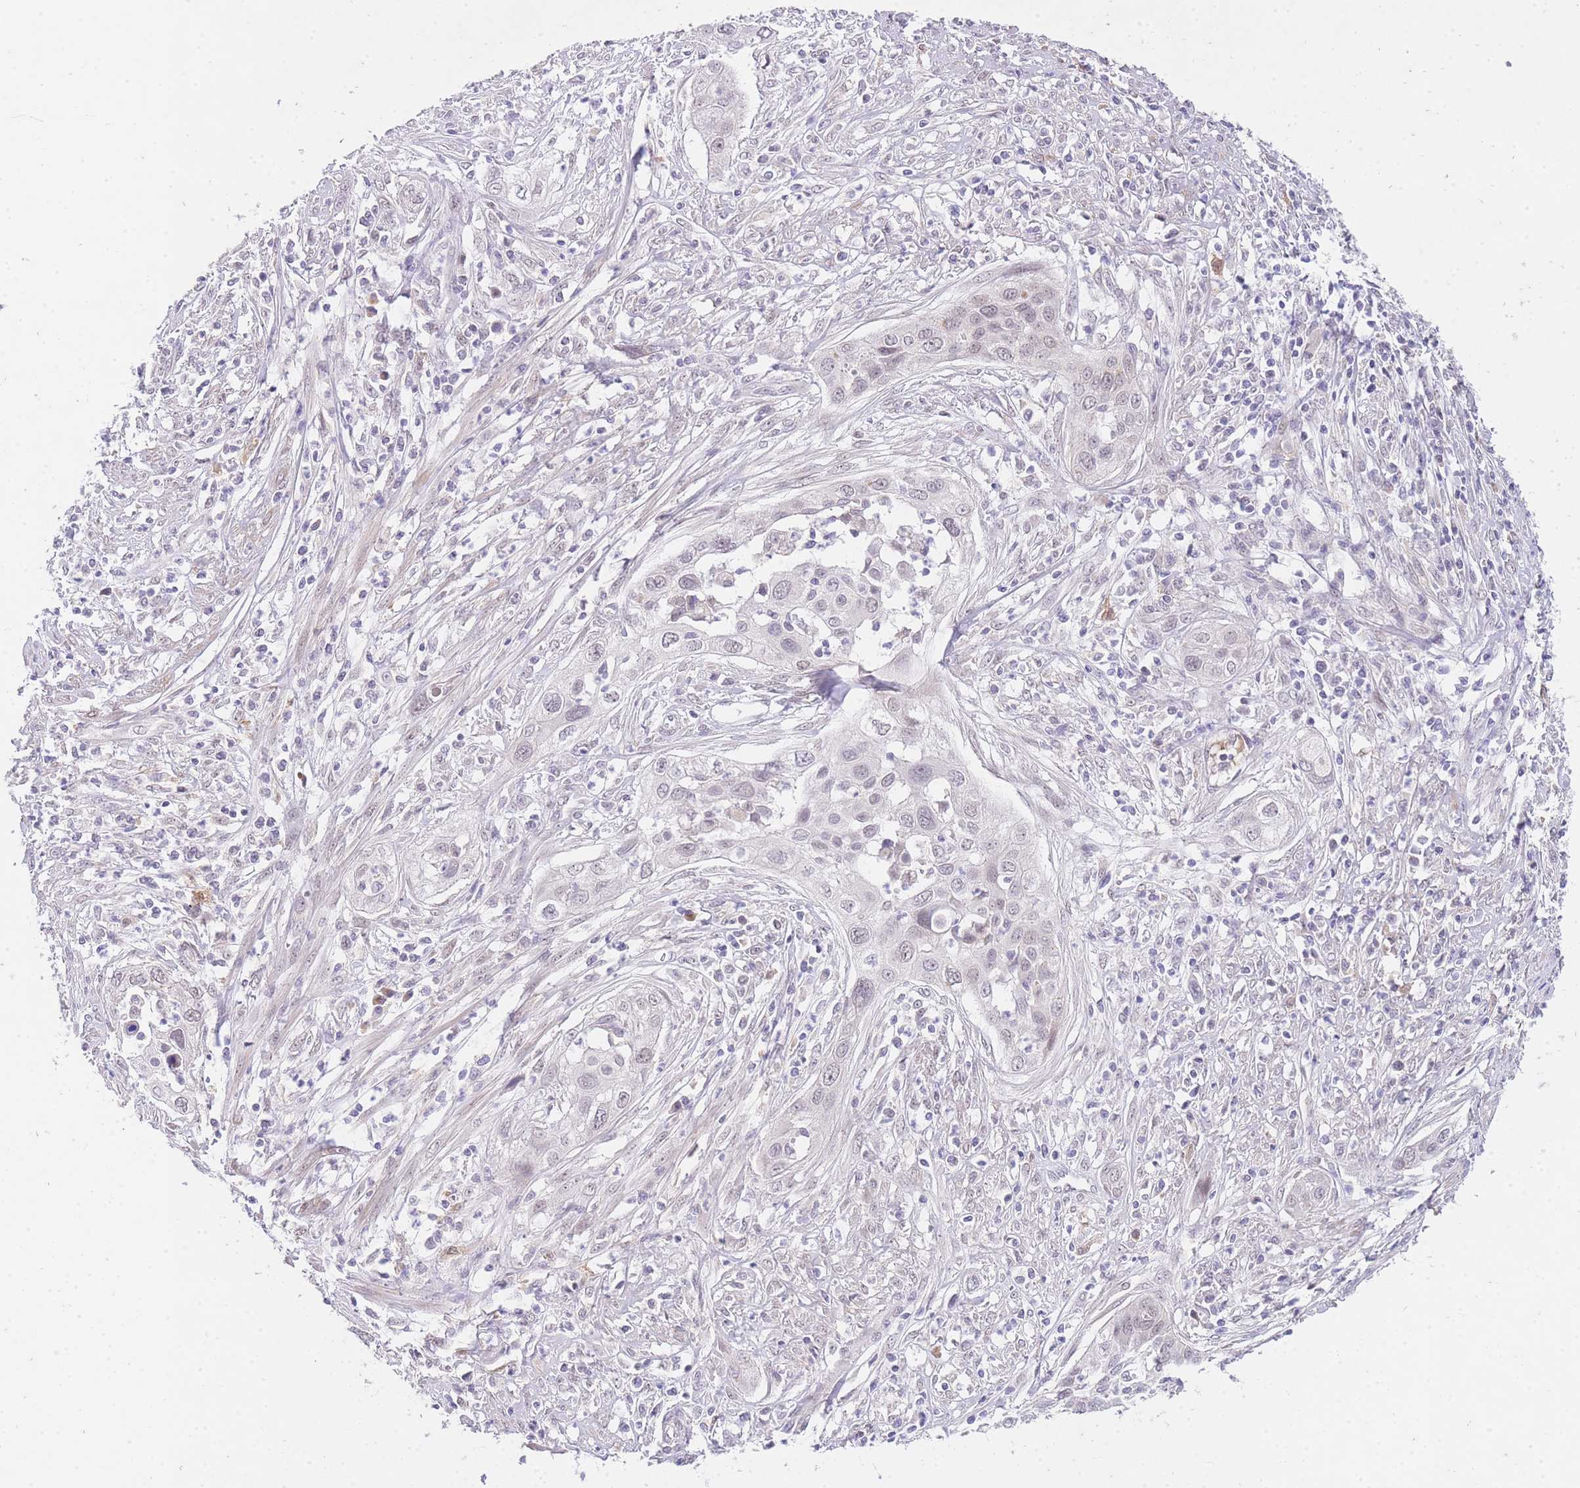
{"staining": {"intensity": "negative", "quantity": "none", "location": "none"}, "tissue": "cervical cancer", "cell_type": "Tumor cells", "image_type": "cancer", "snomed": [{"axis": "morphology", "description": "Squamous cell carcinoma, NOS"}, {"axis": "topography", "description": "Cervix"}], "caption": "Immunohistochemistry histopathology image of cervical cancer (squamous cell carcinoma) stained for a protein (brown), which shows no positivity in tumor cells. (DAB (3,3'-diaminobenzidine) immunohistochemistry with hematoxylin counter stain).", "gene": "SLC25A33", "patient": {"sex": "female", "age": 34}}